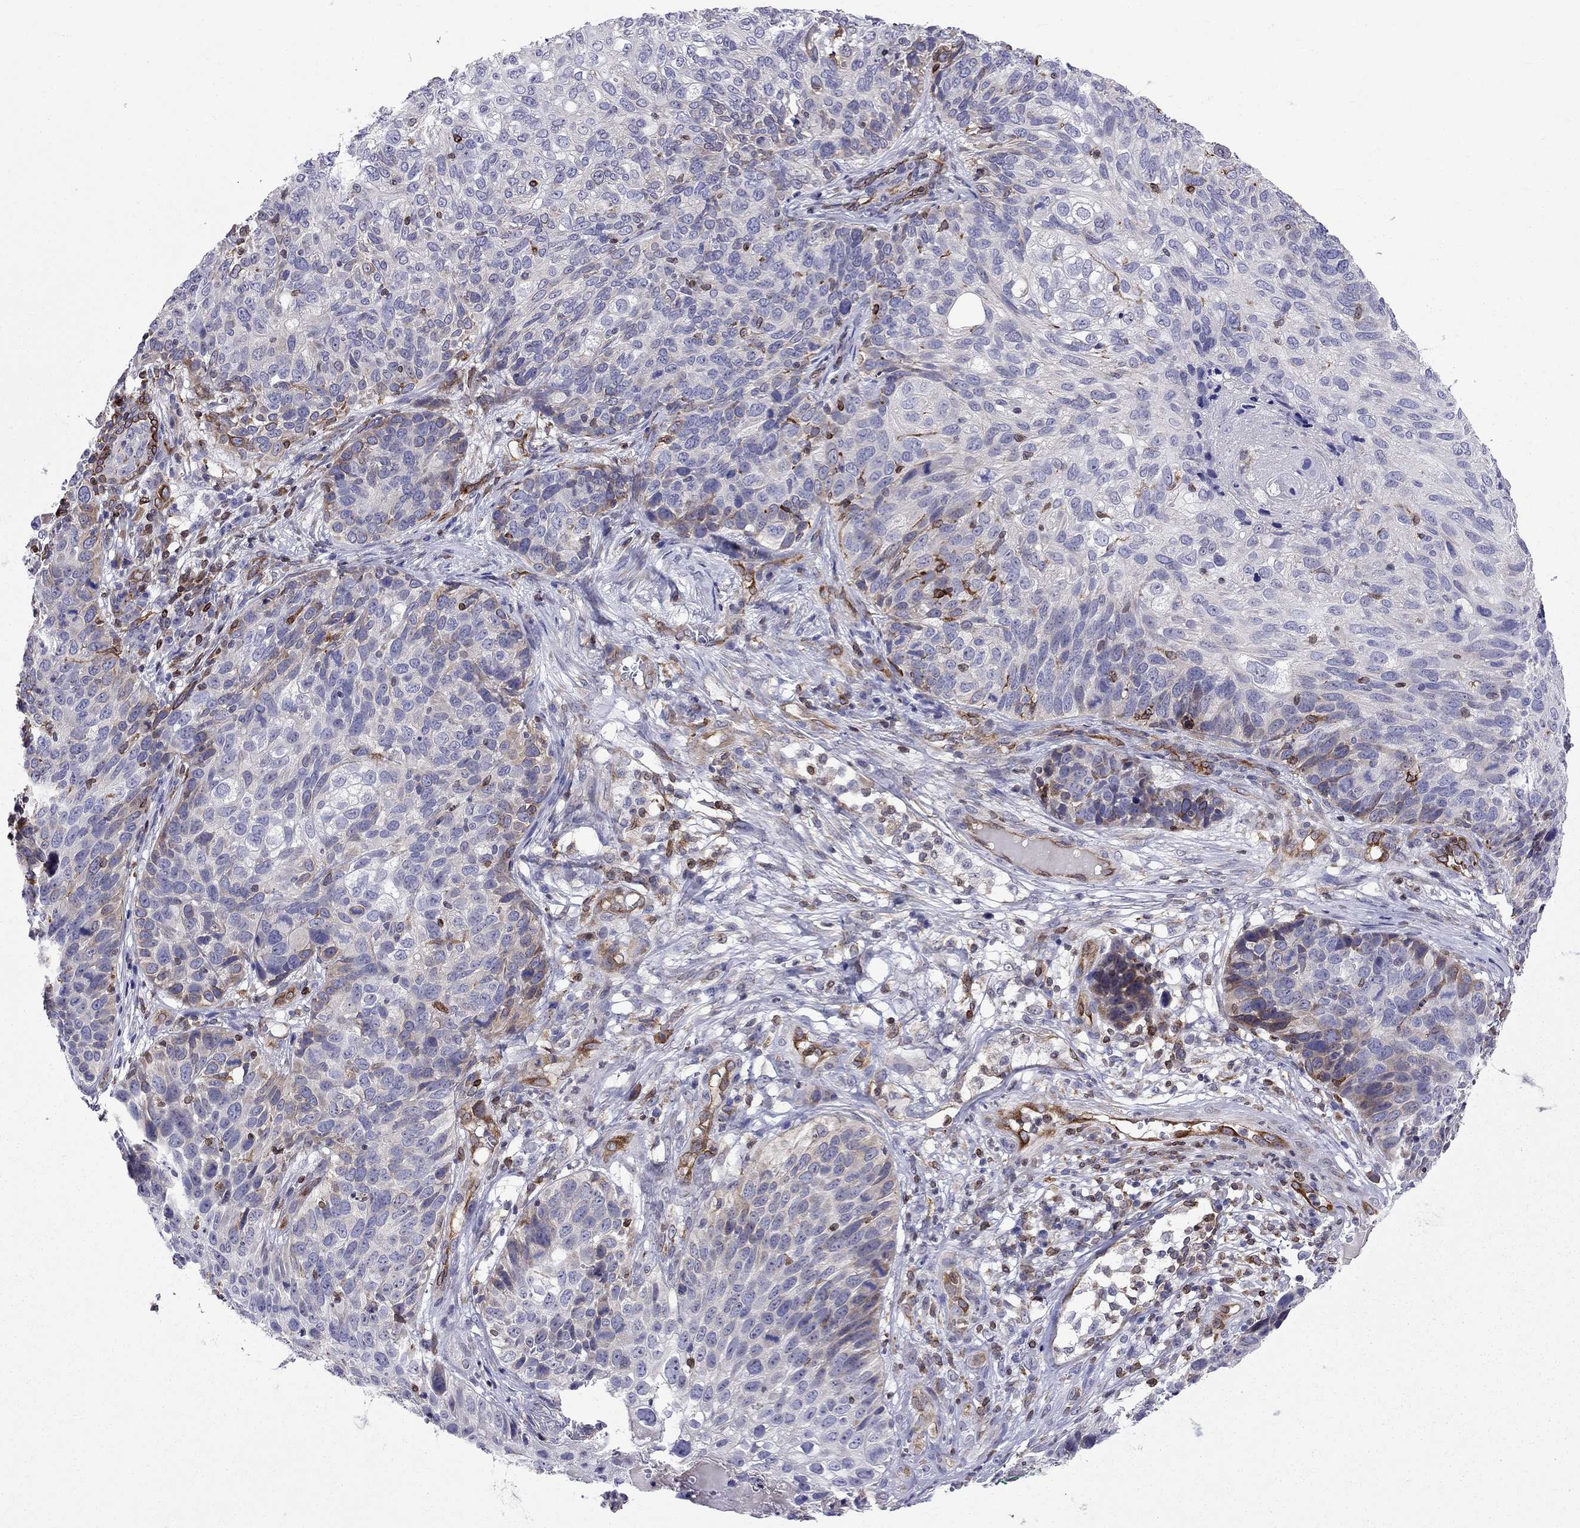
{"staining": {"intensity": "weak", "quantity": "<25%", "location": "cytoplasmic/membranous"}, "tissue": "skin cancer", "cell_type": "Tumor cells", "image_type": "cancer", "snomed": [{"axis": "morphology", "description": "Squamous cell carcinoma, NOS"}, {"axis": "topography", "description": "Skin"}], "caption": "An image of skin cancer (squamous cell carcinoma) stained for a protein displays no brown staining in tumor cells.", "gene": "GNAL", "patient": {"sex": "male", "age": 92}}